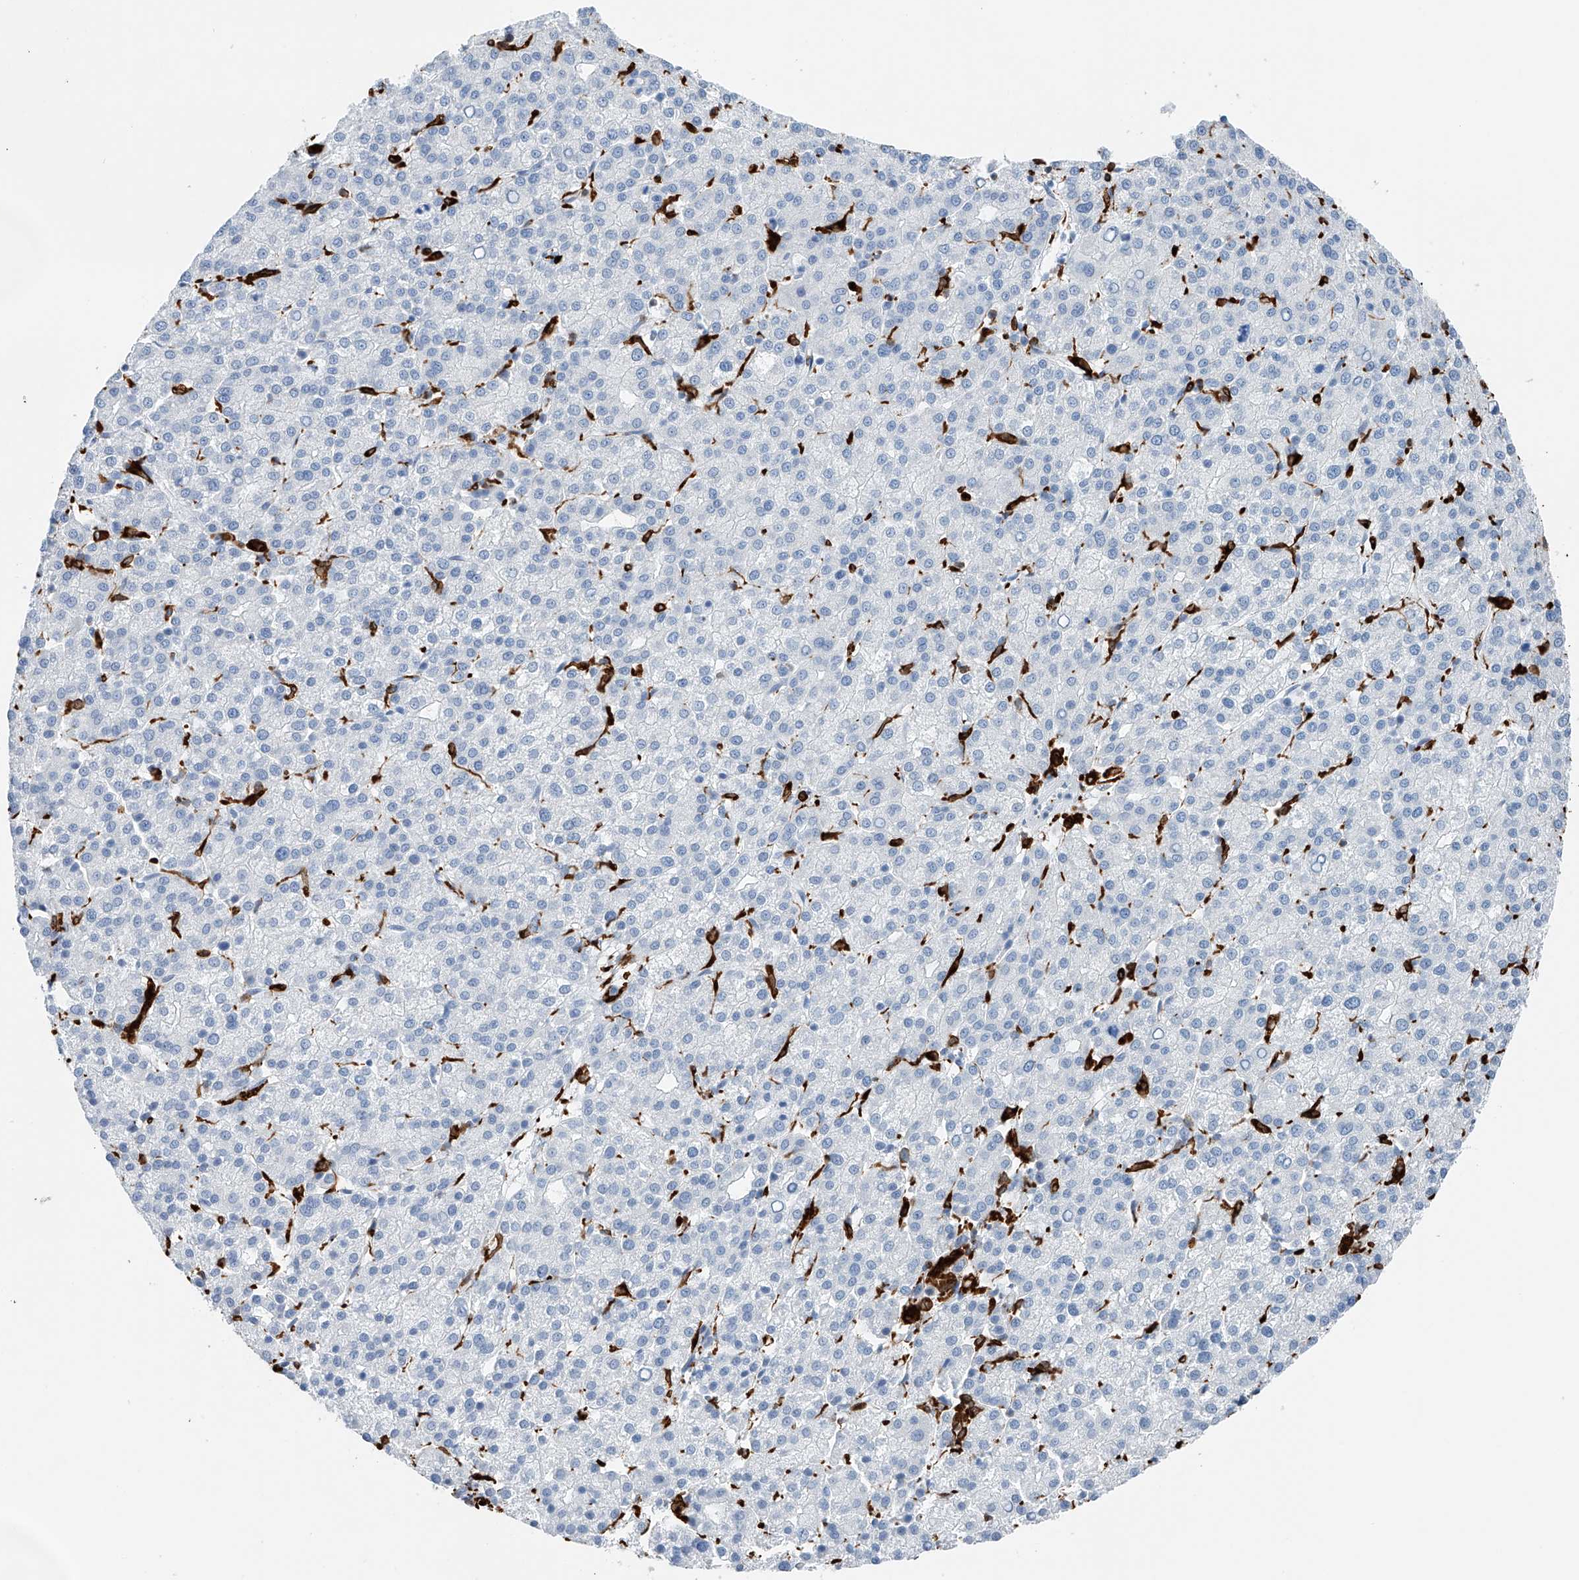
{"staining": {"intensity": "negative", "quantity": "none", "location": "none"}, "tissue": "liver cancer", "cell_type": "Tumor cells", "image_type": "cancer", "snomed": [{"axis": "morphology", "description": "Carcinoma, Hepatocellular, NOS"}, {"axis": "topography", "description": "Liver"}], "caption": "A histopathology image of liver cancer stained for a protein displays no brown staining in tumor cells.", "gene": "TBXAS1", "patient": {"sex": "female", "age": 58}}